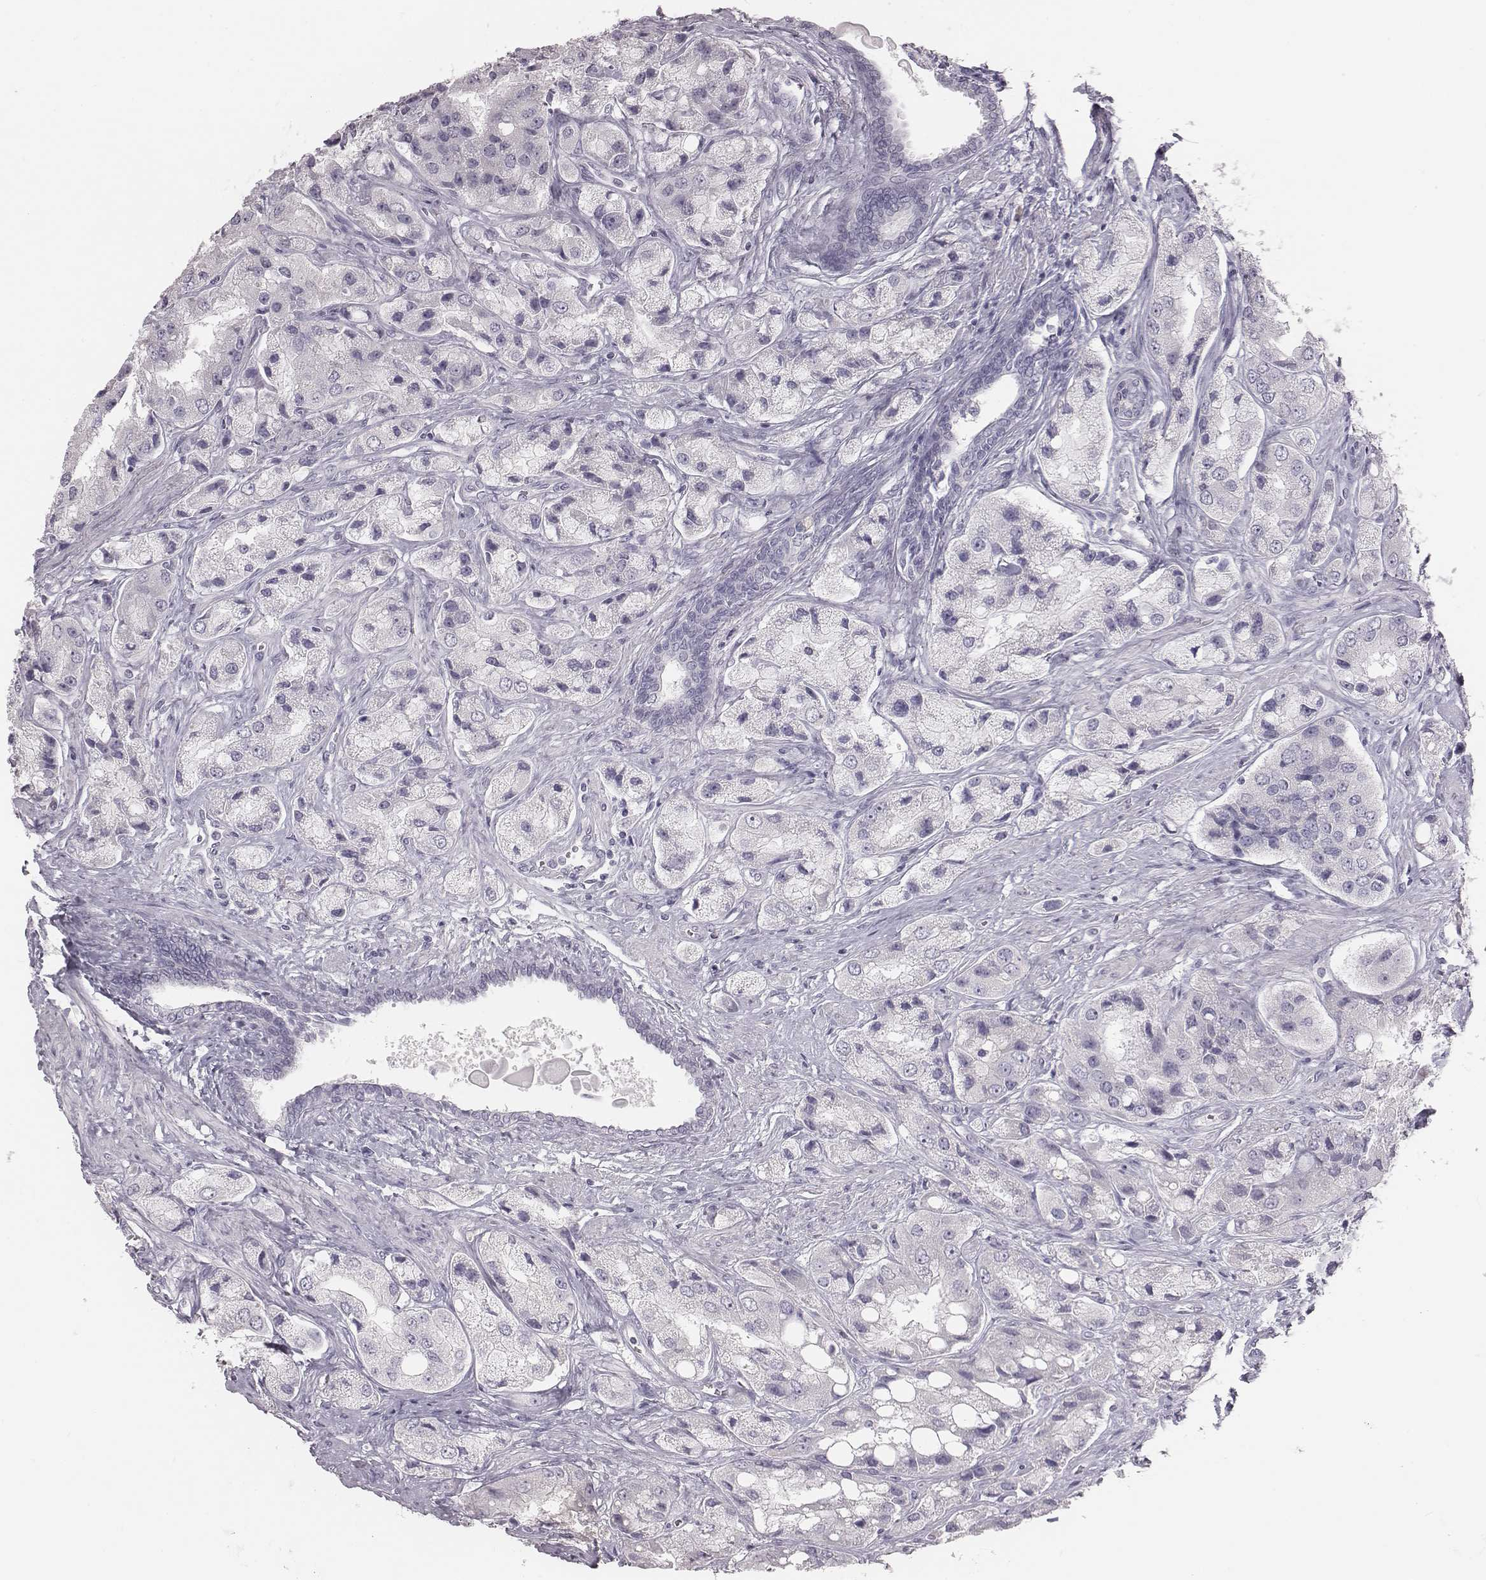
{"staining": {"intensity": "negative", "quantity": "none", "location": "none"}, "tissue": "prostate cancer", "cell_type": "Tumor cells", "image_type": "cancer", "snomed": [{"axis": "morphology", "description": "Adenocarcinoma, Low grade"}, {"axis": "topography", "description": "Prostate"}], "caption": "The photomicrograph exhibits no staining of tumor cells in adenocarcinoma (low-grade) (prostate).", "gene": "C6orf58", "patient": {"sex": "male", "age": 69}}